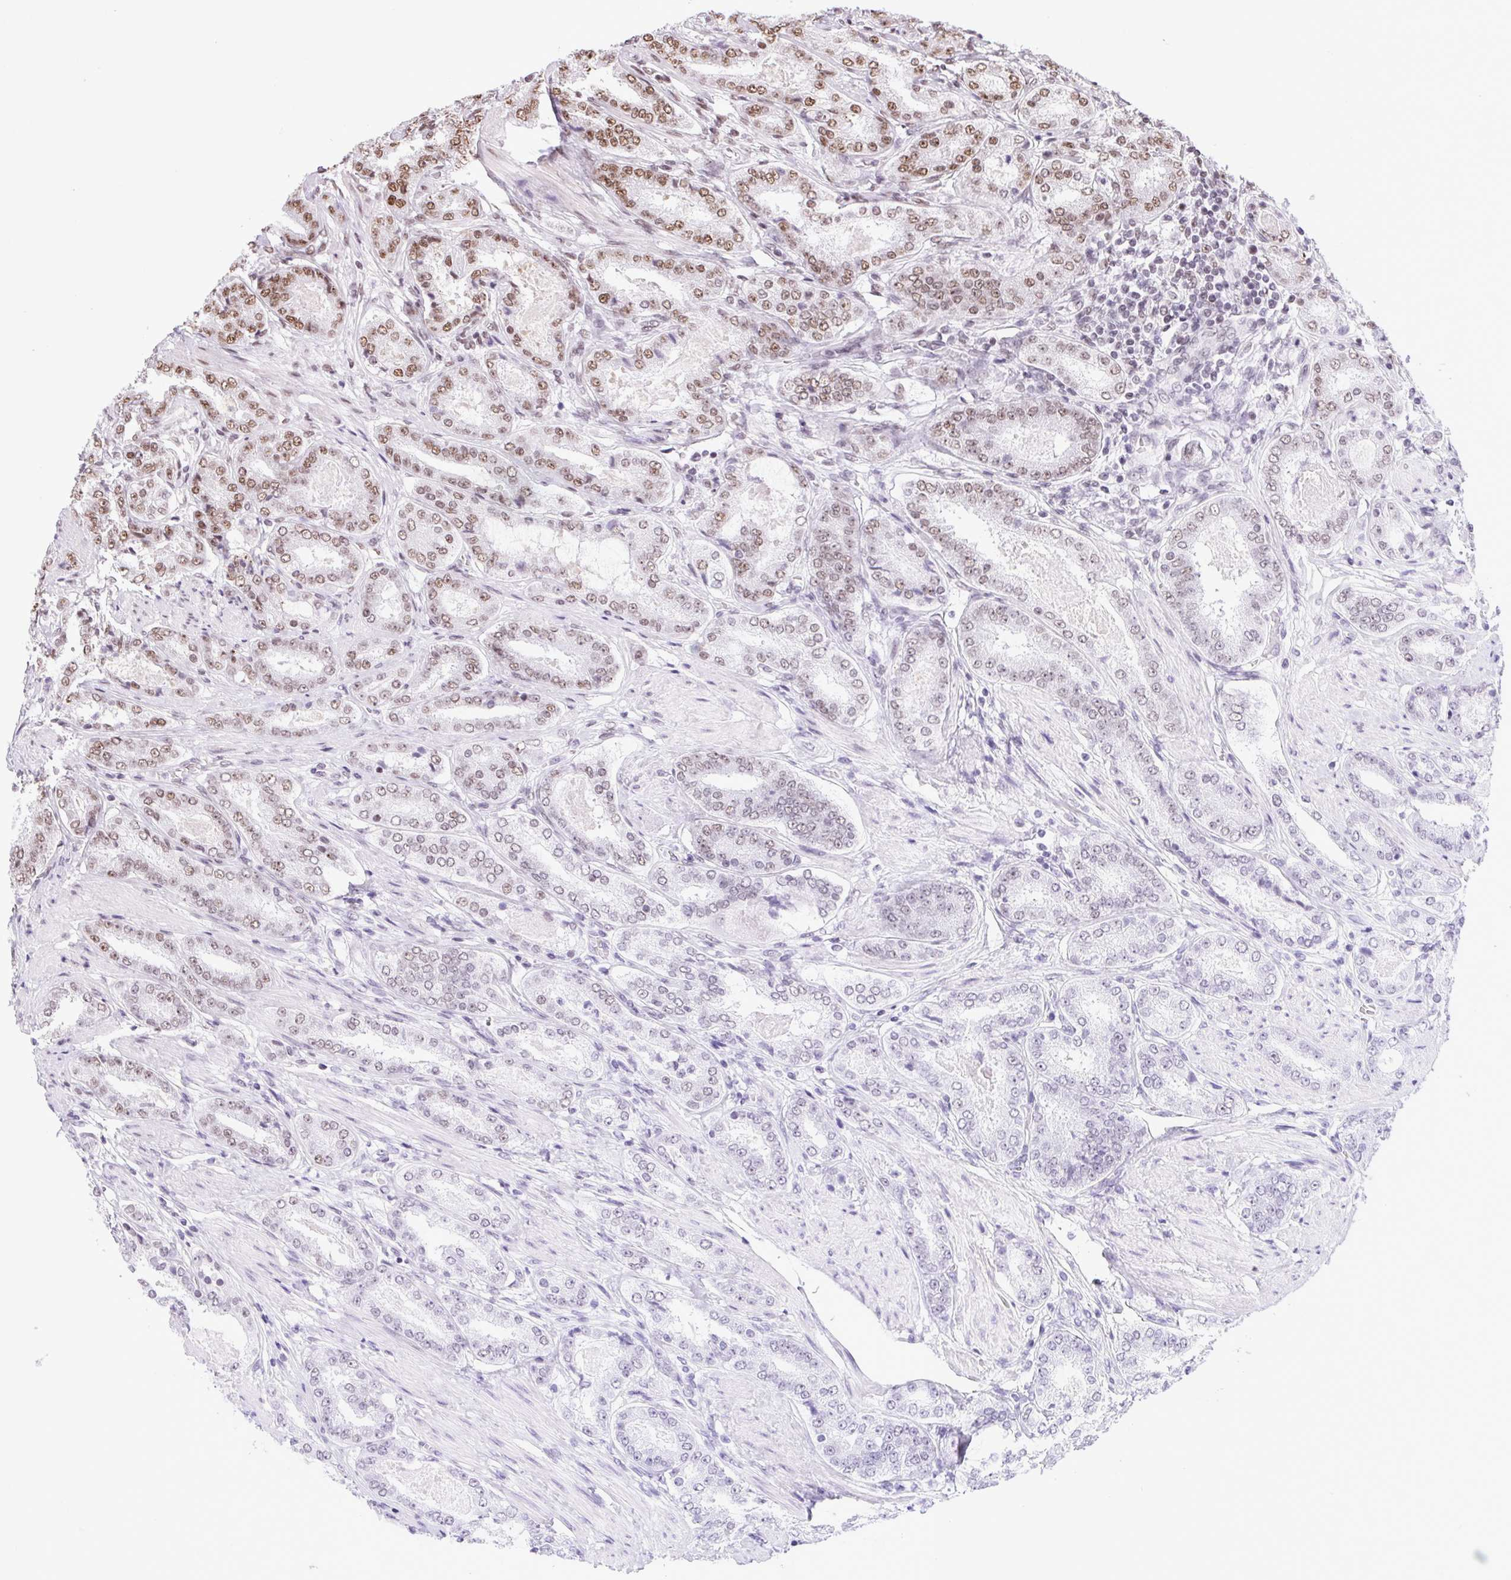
{"staining": {"intensity": "moderate", "quantity": "25%-75%", "location": "nuclear"}, "tissue": "prostate cancer", "cell_type": "Tumor cells", "image_type": "cancer", "snomed": [{"axis": "morphology", "description": "Adenocarcinoma, High grade"}, {"axis": "topography", "description": "Prostate"}], "caption": "Protein expression by IHC reveals moderate nuclear staining in about 25%-75% of tumor cells in prostate cancer (adenocarcinoma (high-grade)).", "gene": "LDLRAD4", "patient": {"sex": "male", "age": 63}}